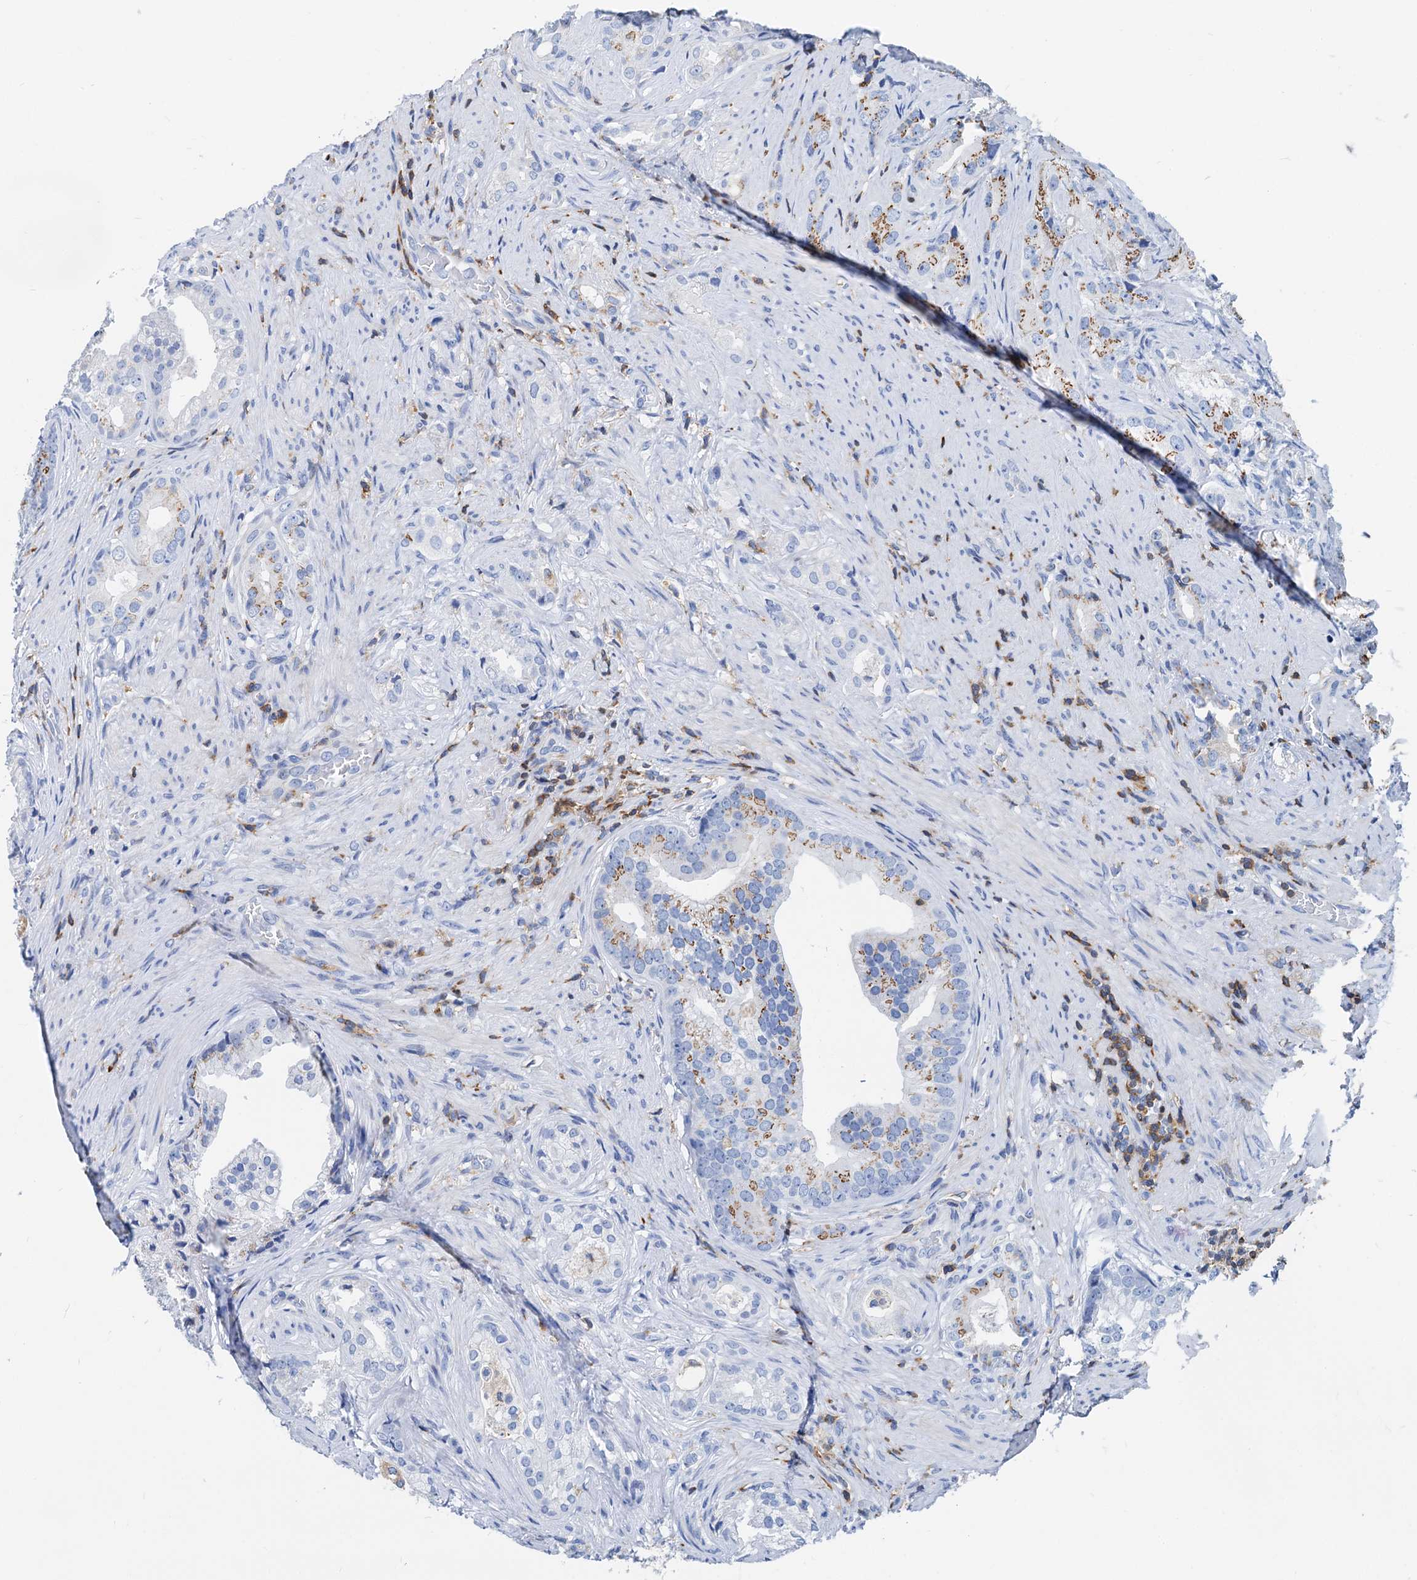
{"staining": {"intensity": "negative", "quantity": "none", "location": "none"}, "tissue": "prostate cancer", "cell_type": "Tumor cells", "image_type": "cancer", "snomed": [{"axis": "morphology", "description": "Adenocarcinoma, Low grade"}, {"axis": "topography", "description": "Prostate"}], "caption": "Tumor cells are negative for protein expression in human adenocarcinoma (low-grade) (prostate).", "gene": "LCP2", "patient": {"sex": "male", "age": 71}}